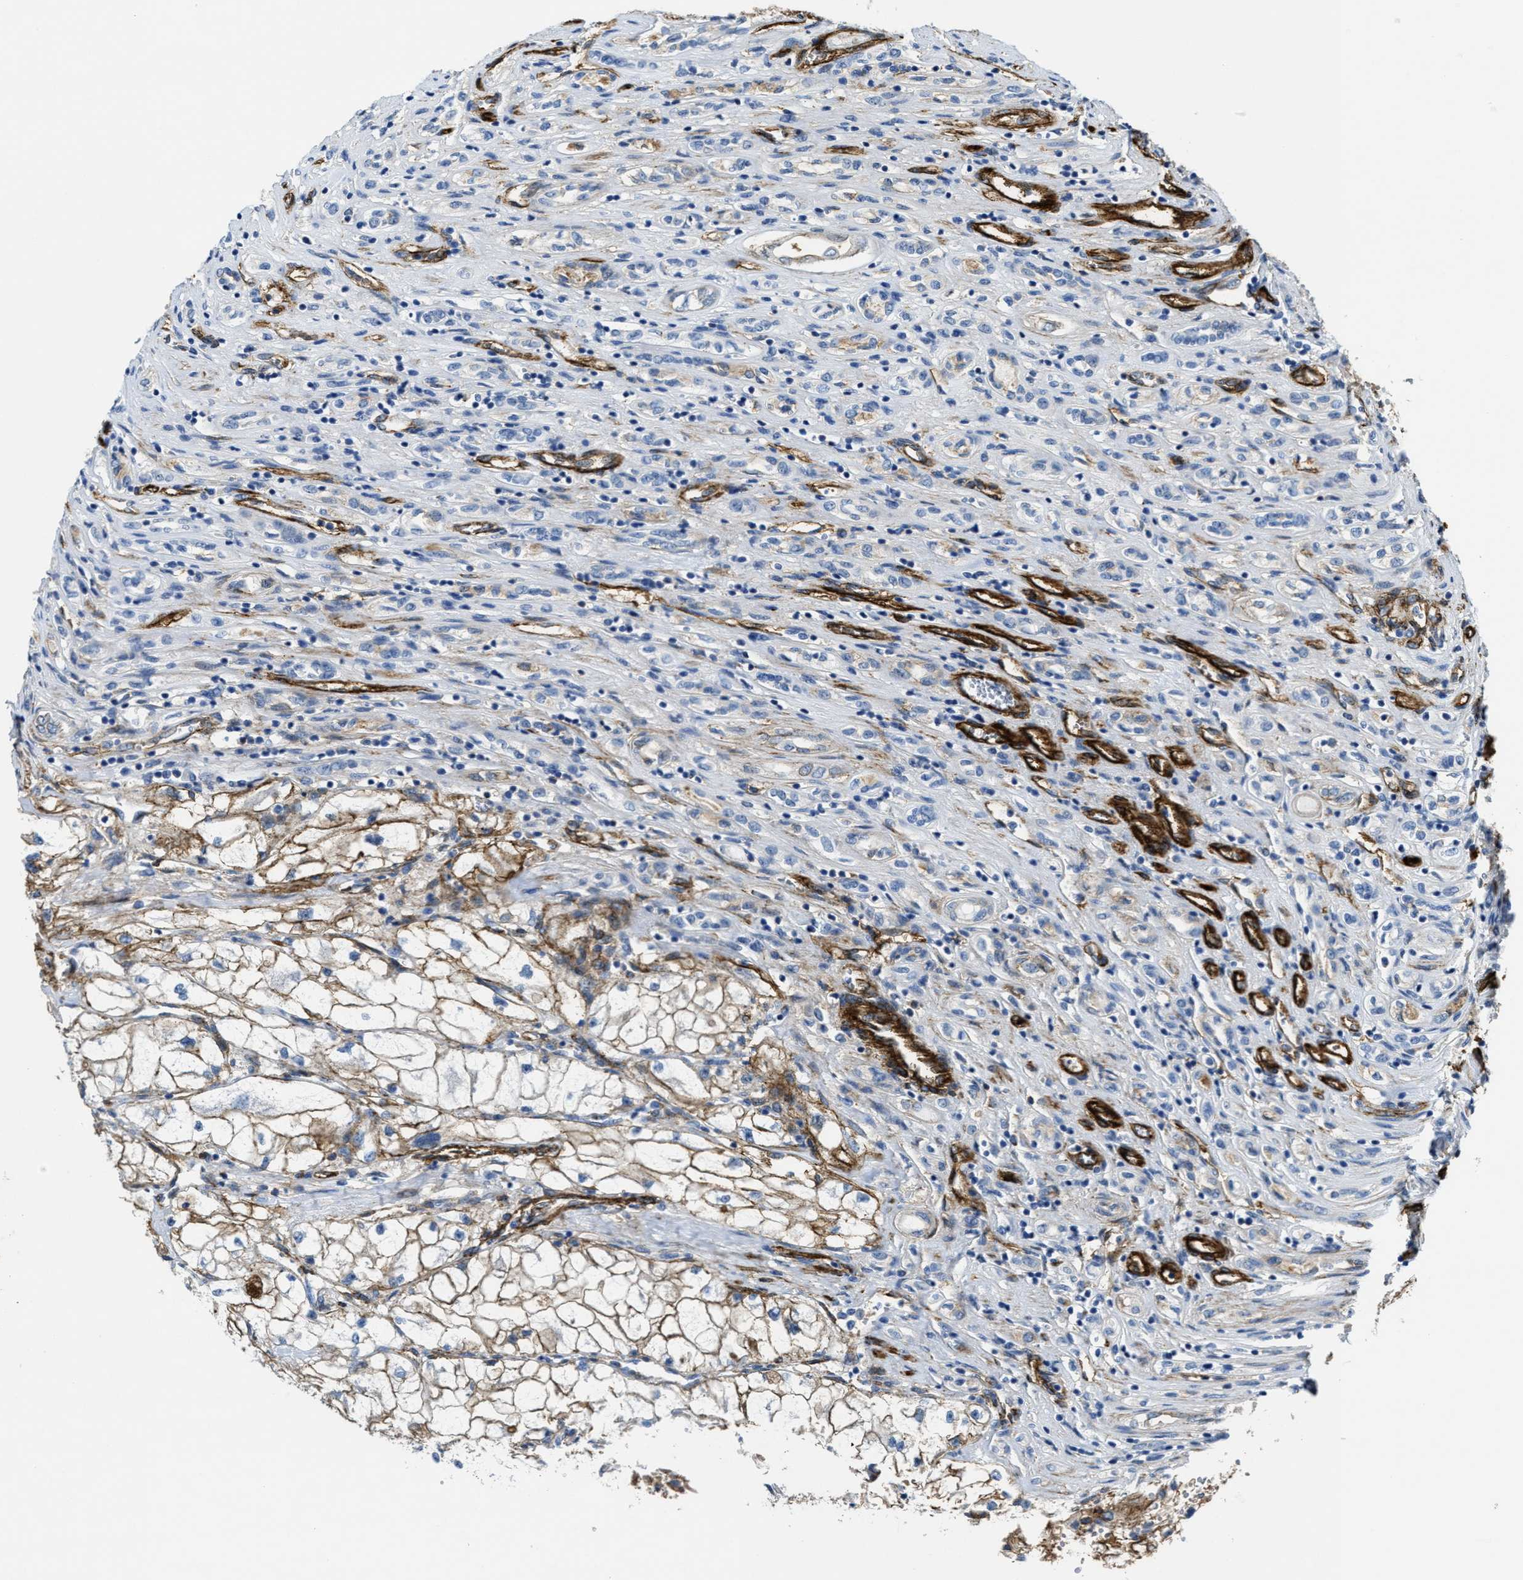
{"staining": {"intensity": "weak", "quantity": ">75%", "location": "cytoplasmic/membranous"}, "tissue": "renal cancer", "cell_type": "Tumor cells", "image_type": "cancer", "snomed": [{"axis": "morphology", "description": "Adenocarcinoma, NOS"}, {"axis": "topography", "description": "Kidney"}], "caption": "Approximately >75% of tumor cells in adenocarcinoma (renal) demonstrate weak cytoplasmic/membranous protein expression as visualized by brown immunohistochemical staining.", "gene": "NAB1", "patient": {"sex": "female", "age": 70}}